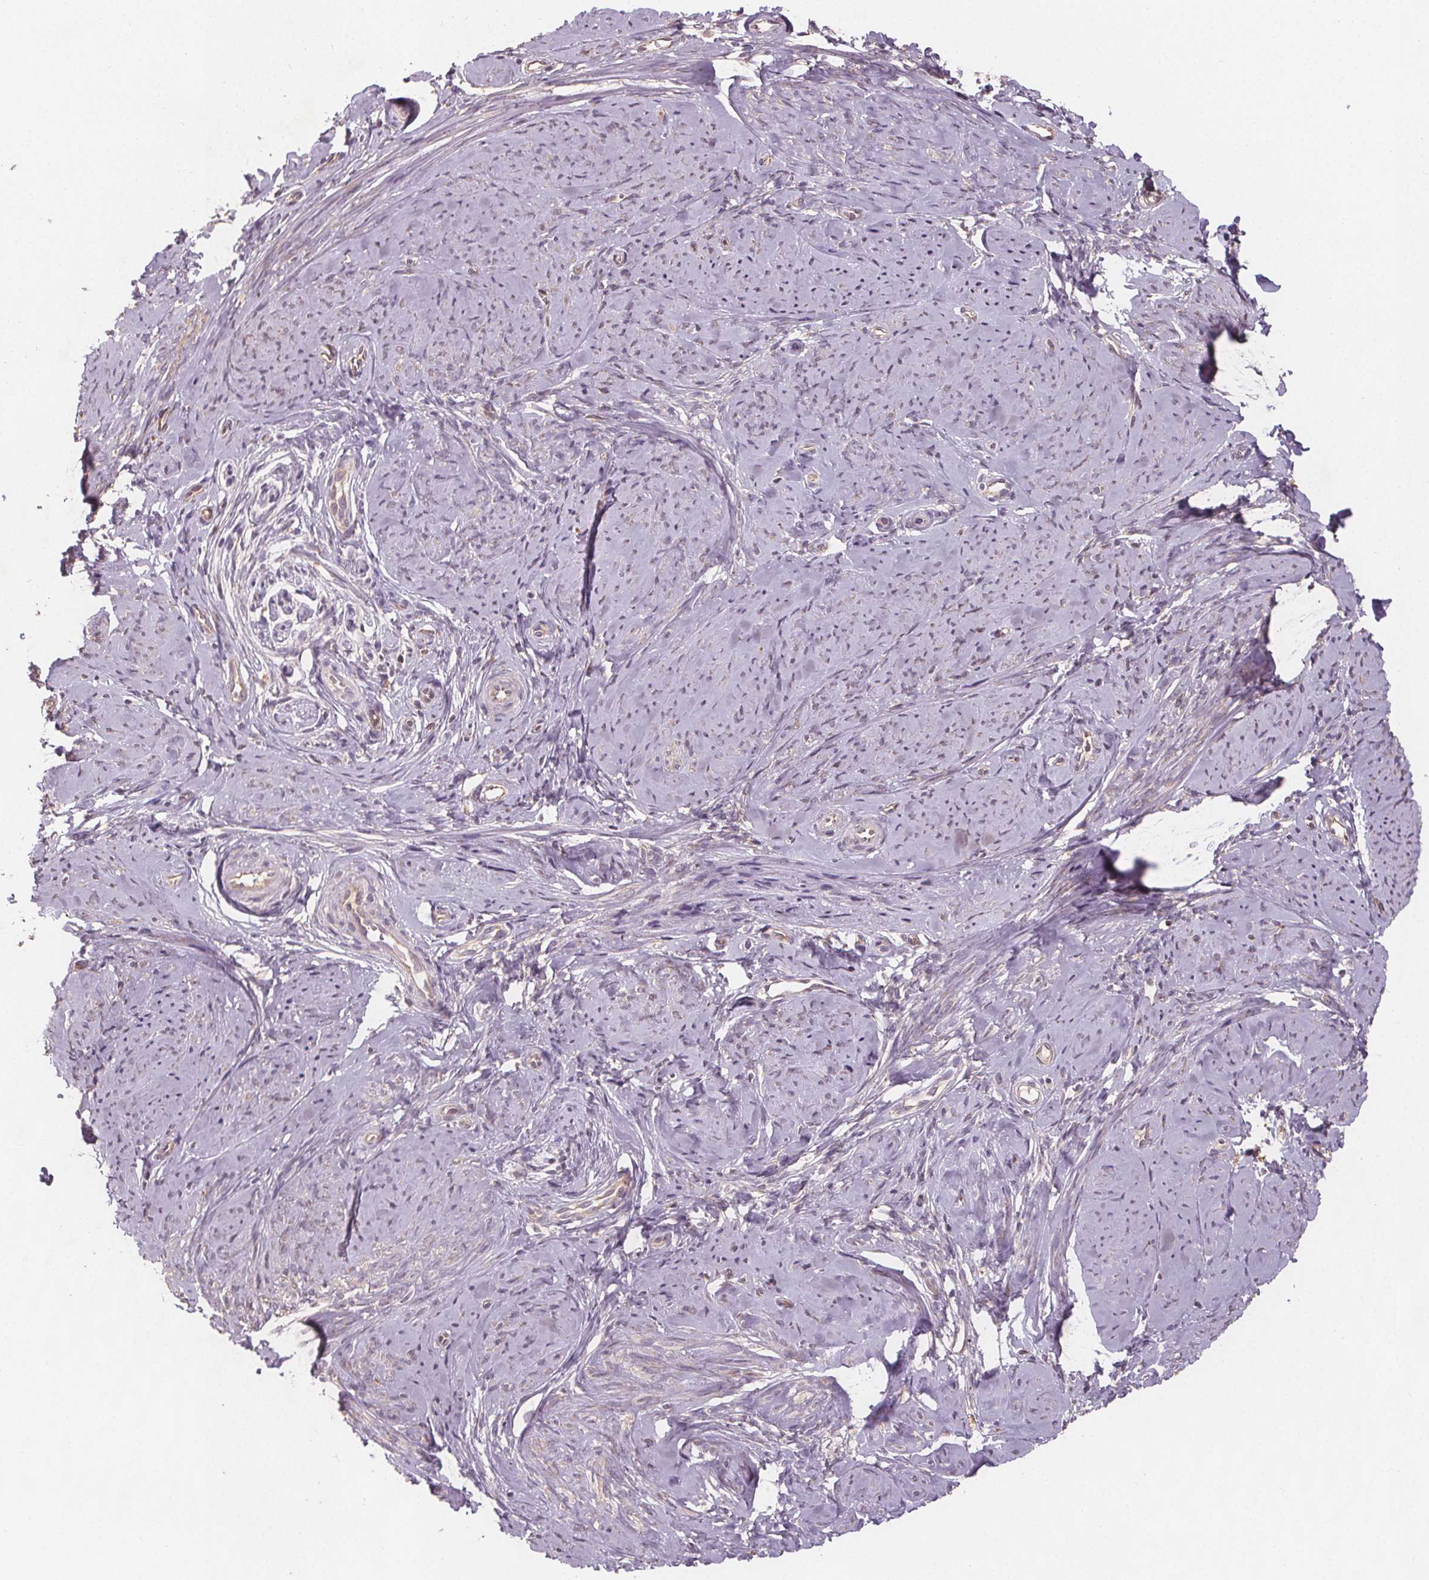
{"staining": {"intensity": "negative", "quantity": "none", "location": "none"}, "tissue": "smooth muscle", "cell_type": "Smooth muscle cells", "image_type": "normal", "snomed": [{"axis": "morphology", "description": "Normal tissue, NOS"}, {"axis": "topography", "description": "Smooth muscle"}], "caption": "Normal smooth muscle was stained to show a protein in brown. There is no significant staining in smooth muscle cells. (Brightfield microscopy of DAB IHC at high magnification).", "gene": "TMEM80", "patient": {"sex": "female", "age": 48}}